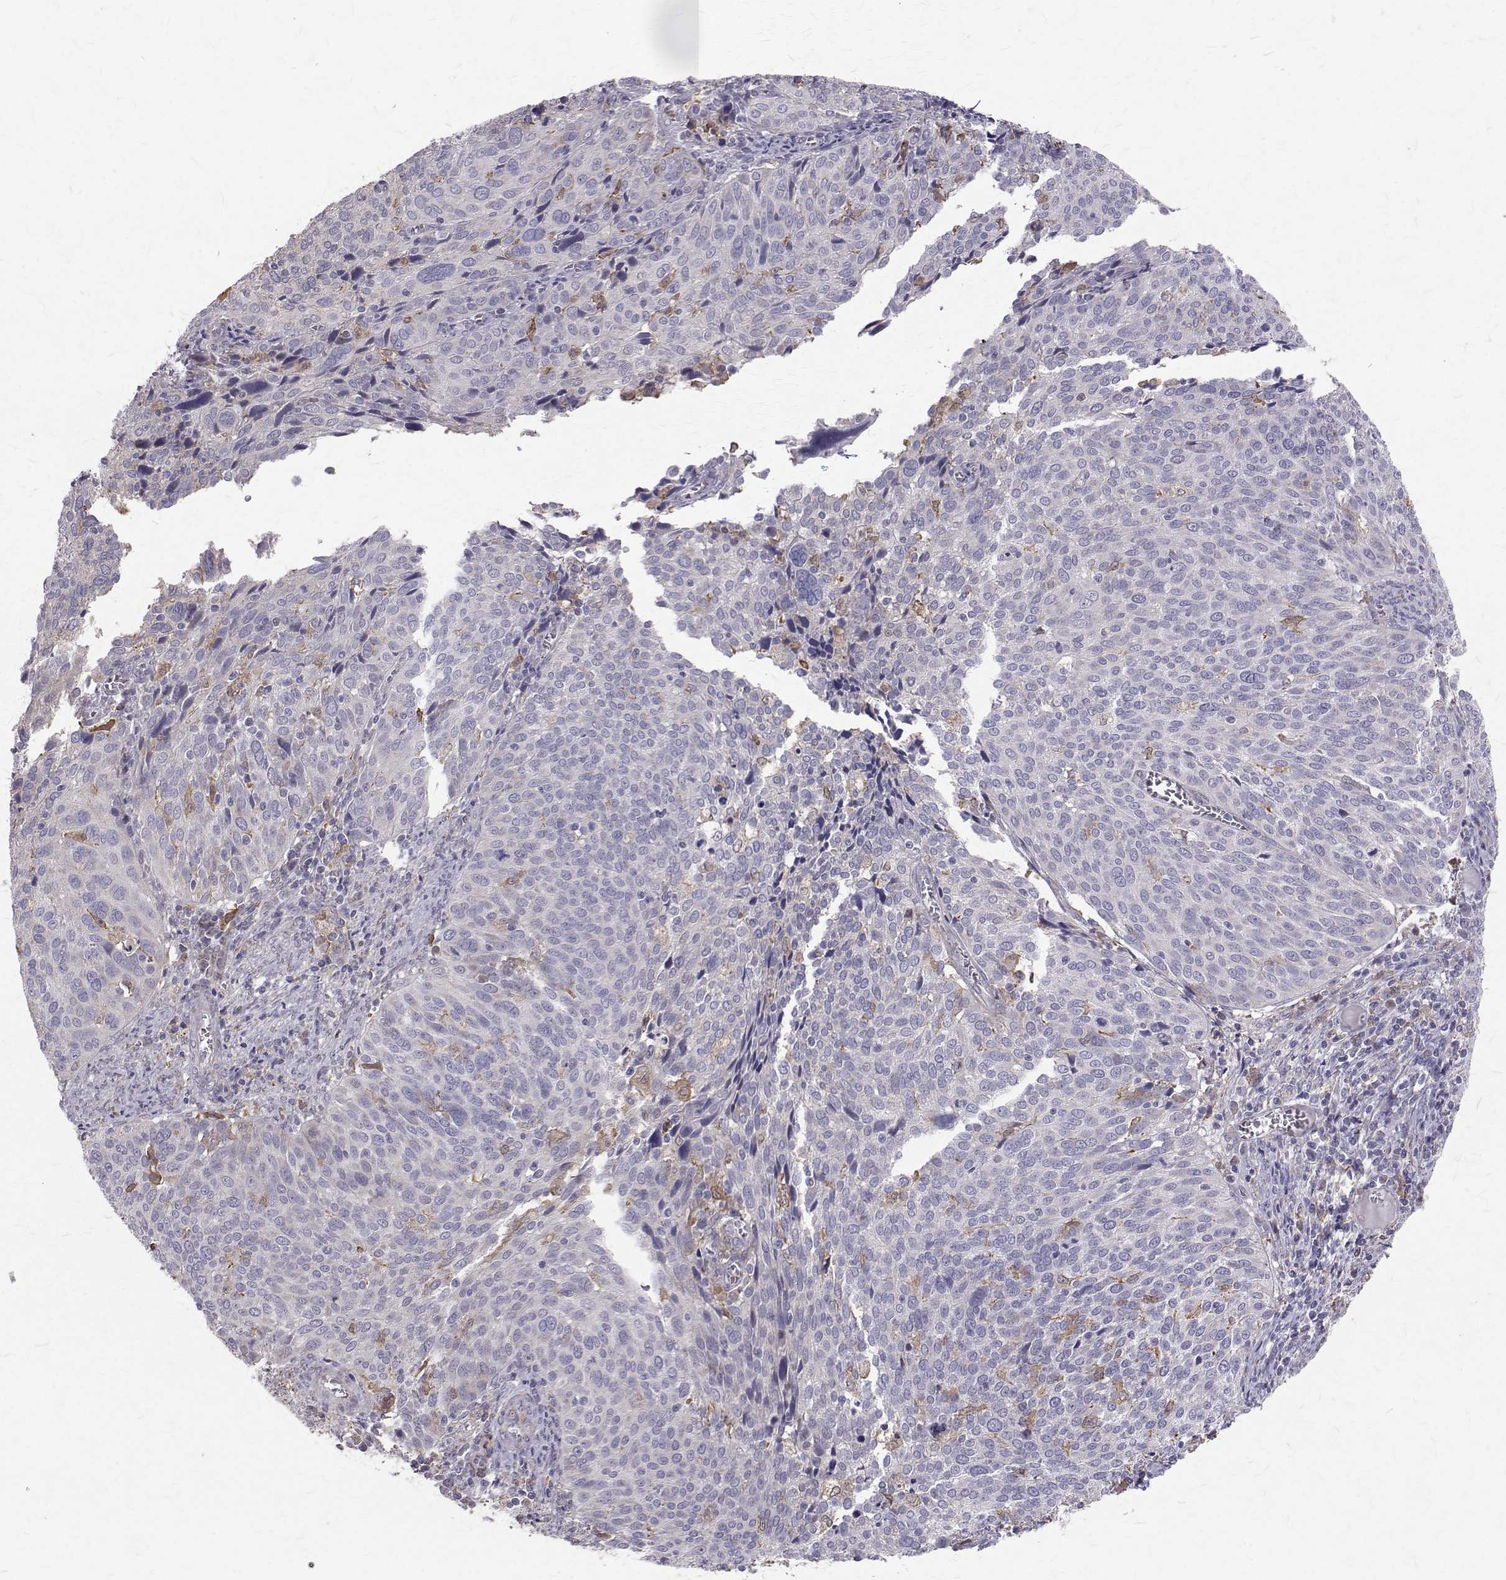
{"staining": {"intensity": "weak", "quantity": "<25%", "location": "cytoplasmic/membranous"}, "tissue": "cervical cancer", "cell_type": "Tumor cells", "image_type": "cancer", "snomed": [{"axis": "morphology", "description": "Squamous cell carcinoma, NOS"}, {"axis": "topography", "description": "Cervix"}], "caption": "DAB immunohistochemical staining of cervical cancer displays no significant staining in tumor cells.", "gene": "CCDC89", "patient": {"sex": "female", "age": 39}}